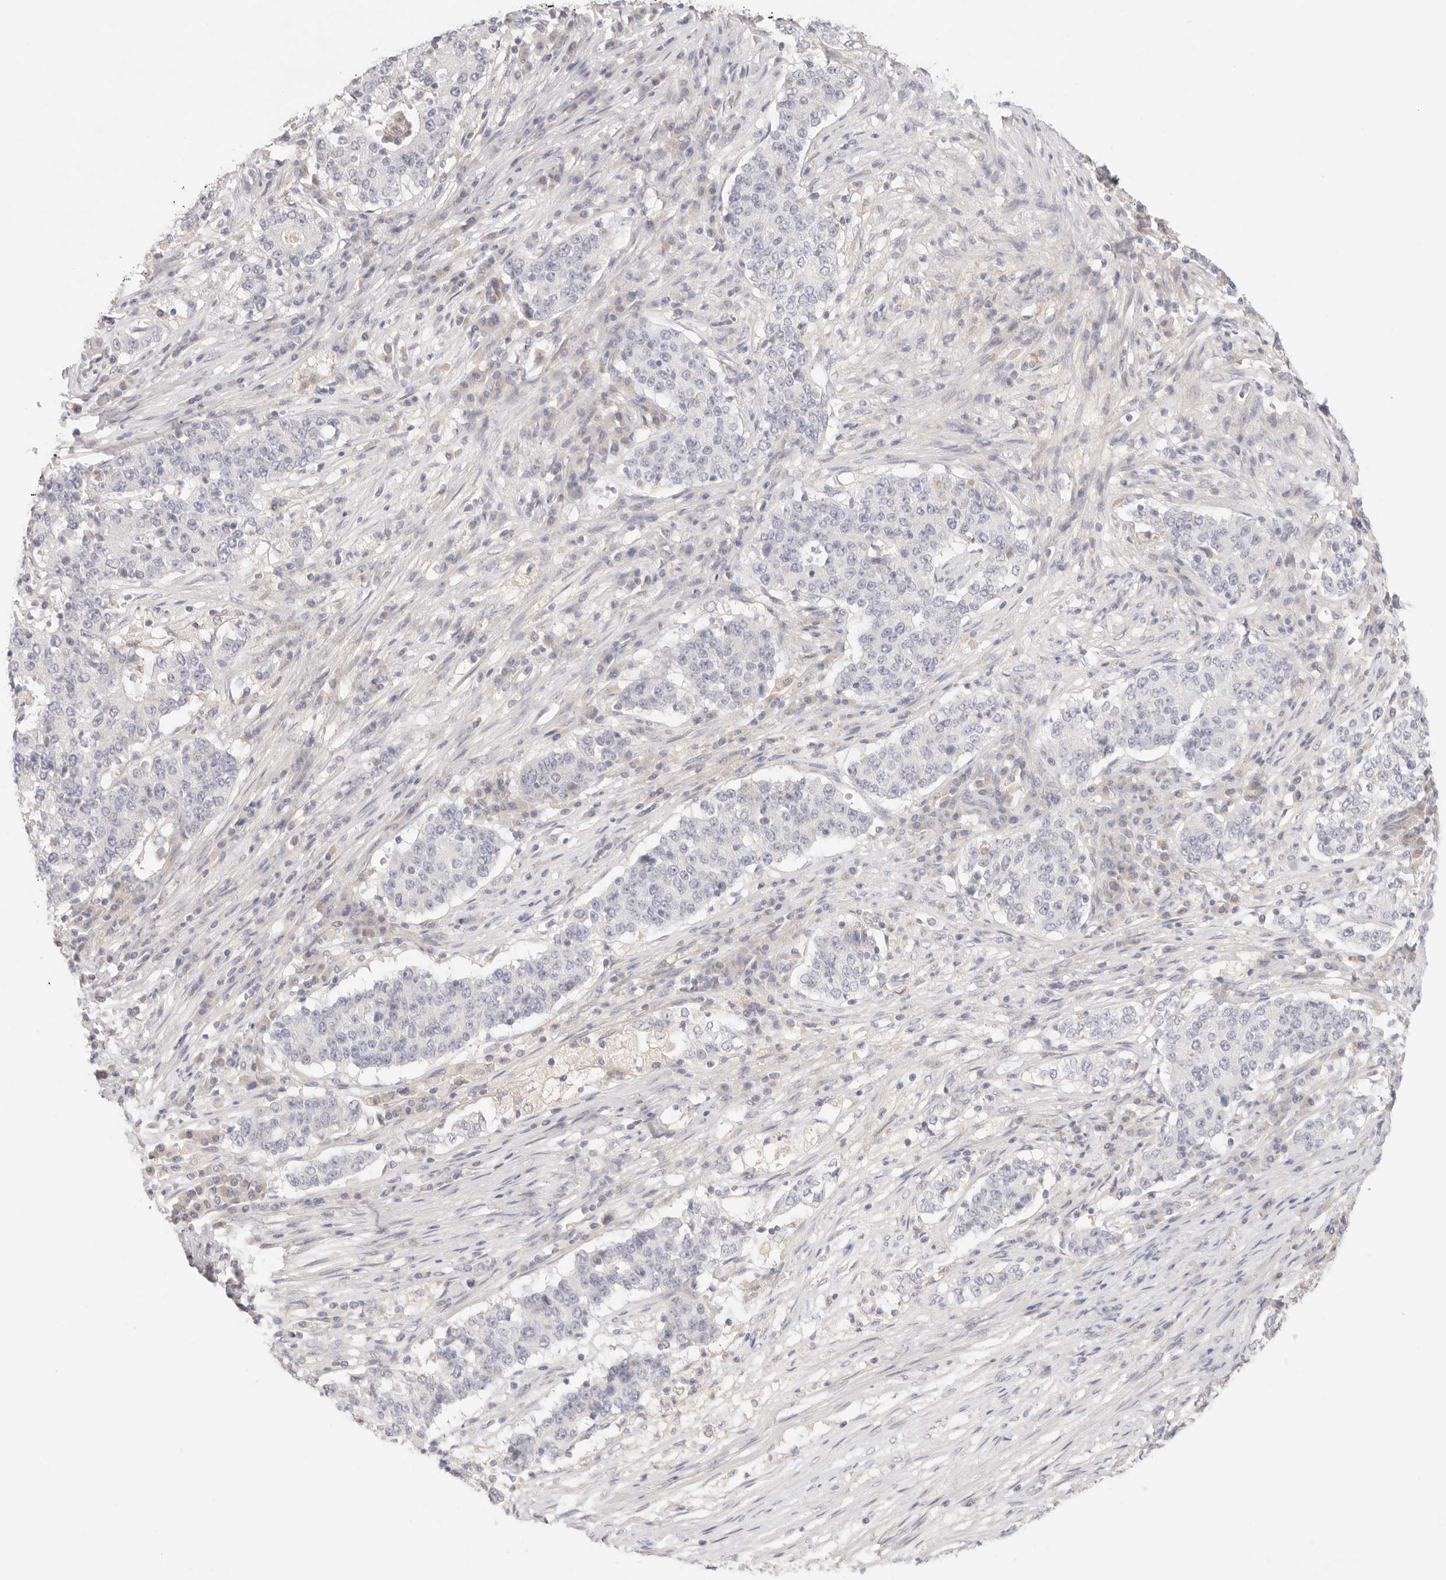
{"staining": {"intensity": "negative", "quantity": "none", "location": "none"}, "tissue": "stomach cancer", "cell_type": "Tumor cells", "image_type": "cancer", "snomed": [{"axis": "morphology", "description": "Adenocarcinoma, NOS"}, {"axis": "topography", "description": "Stomach"}], "caption": "Tumor cells are negative for brown protein staining in adenocarcinoma (stomach).", "gene": "SPHK1", "patient": {"sex": "male", "age": 59}}